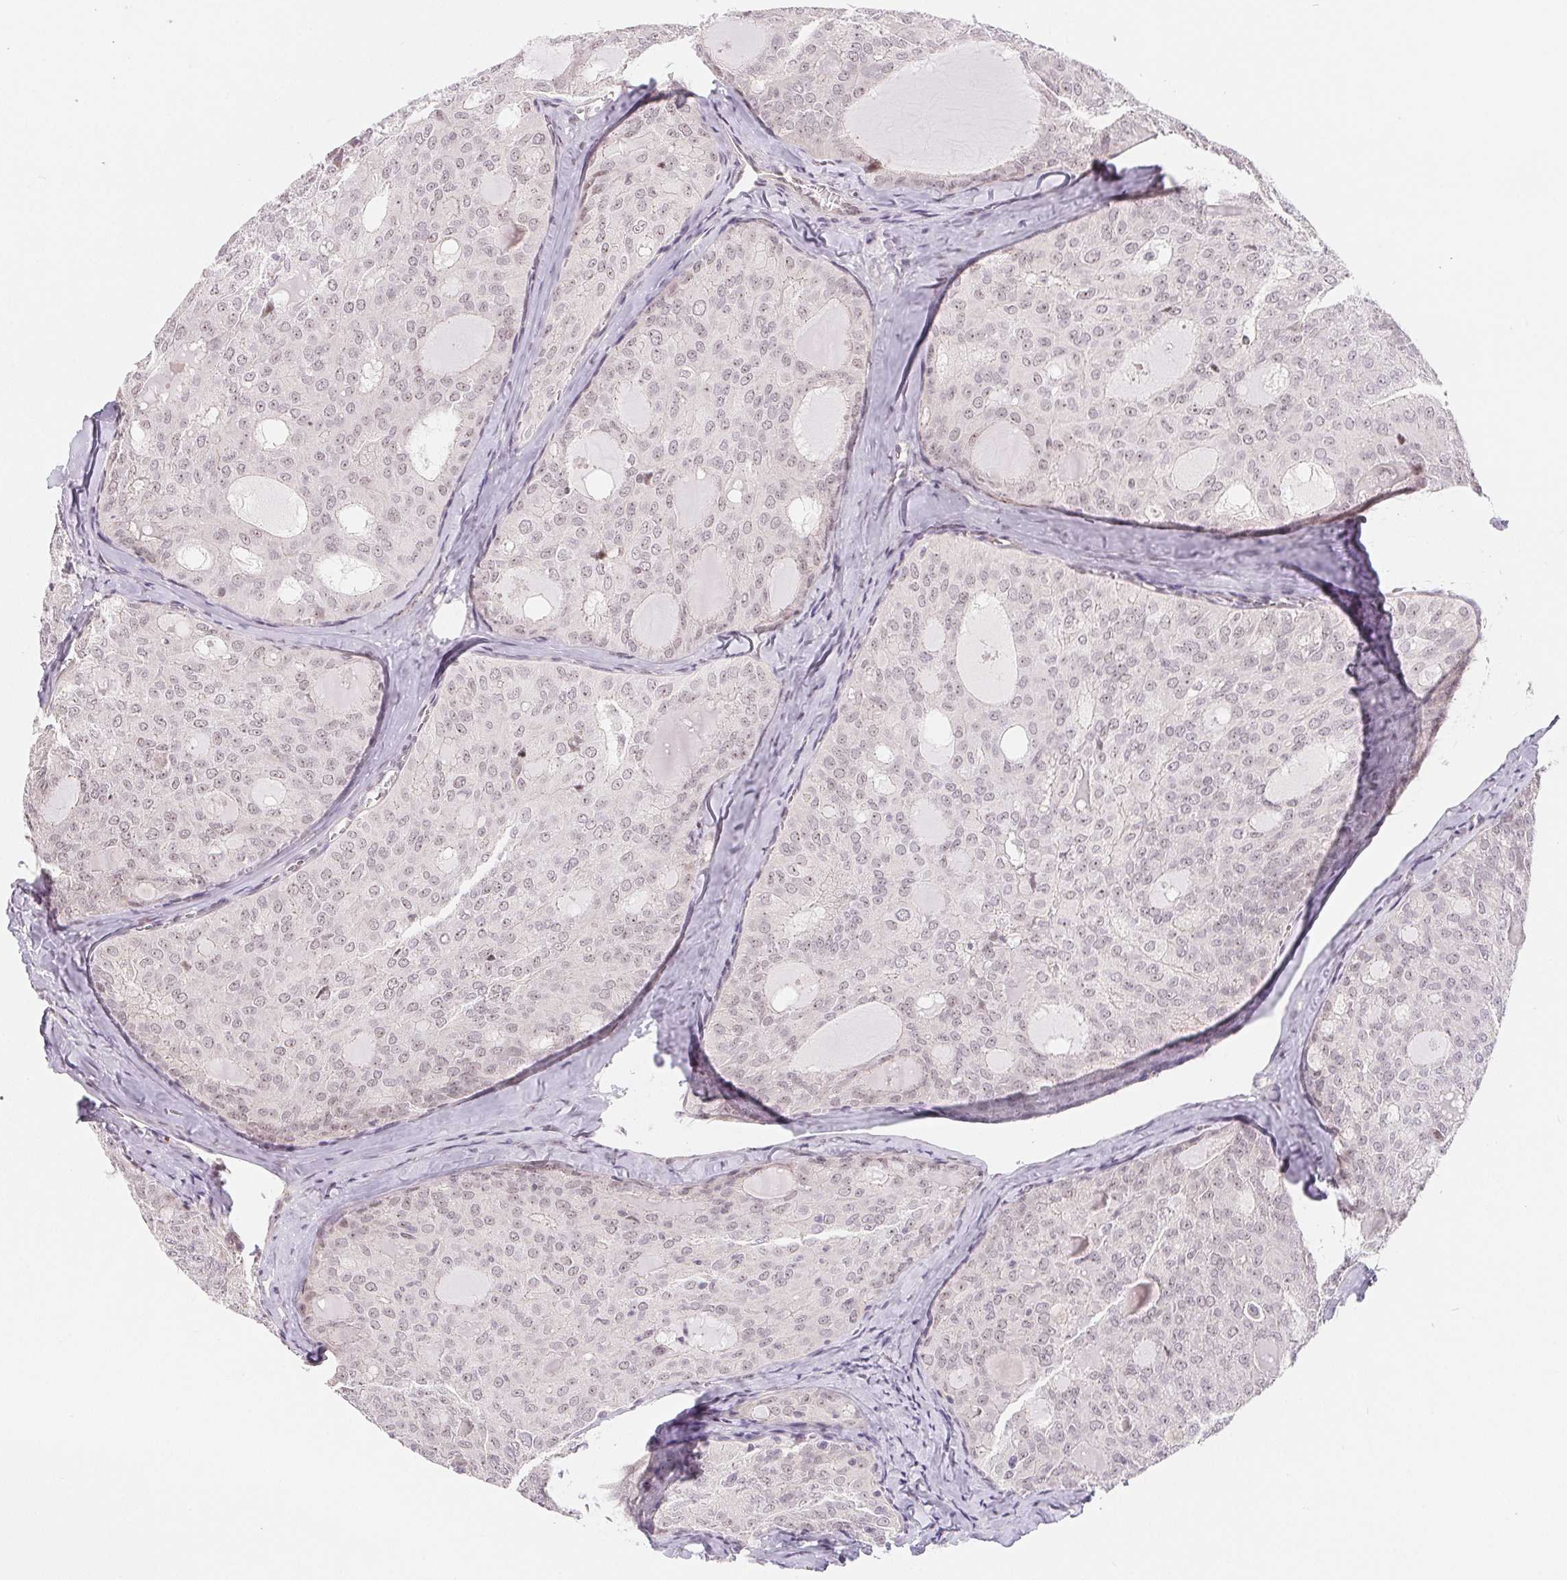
{"staining": {"intensity": "weak", "quantity": "25%-75%", "location": "nuclear"}, "tissue": "thyroid cancer", "cell_type": "Tumor cells", "image_type": "cancer", "snomed": [{"axis": "morphology", "description": "Follicular adenoma carcinoma, NOS"}, {"axis": "topography", "description": "Thyroid gland"}], "caption": "About 25%-75% of tumor cells in follicular adenoma carcinoma (thyroid) display weak nuclear protein staining as visualized by brown immunohistochemical staining.", "gene": "LCA5L", "patient": {"sex": "male", "age": 75}}